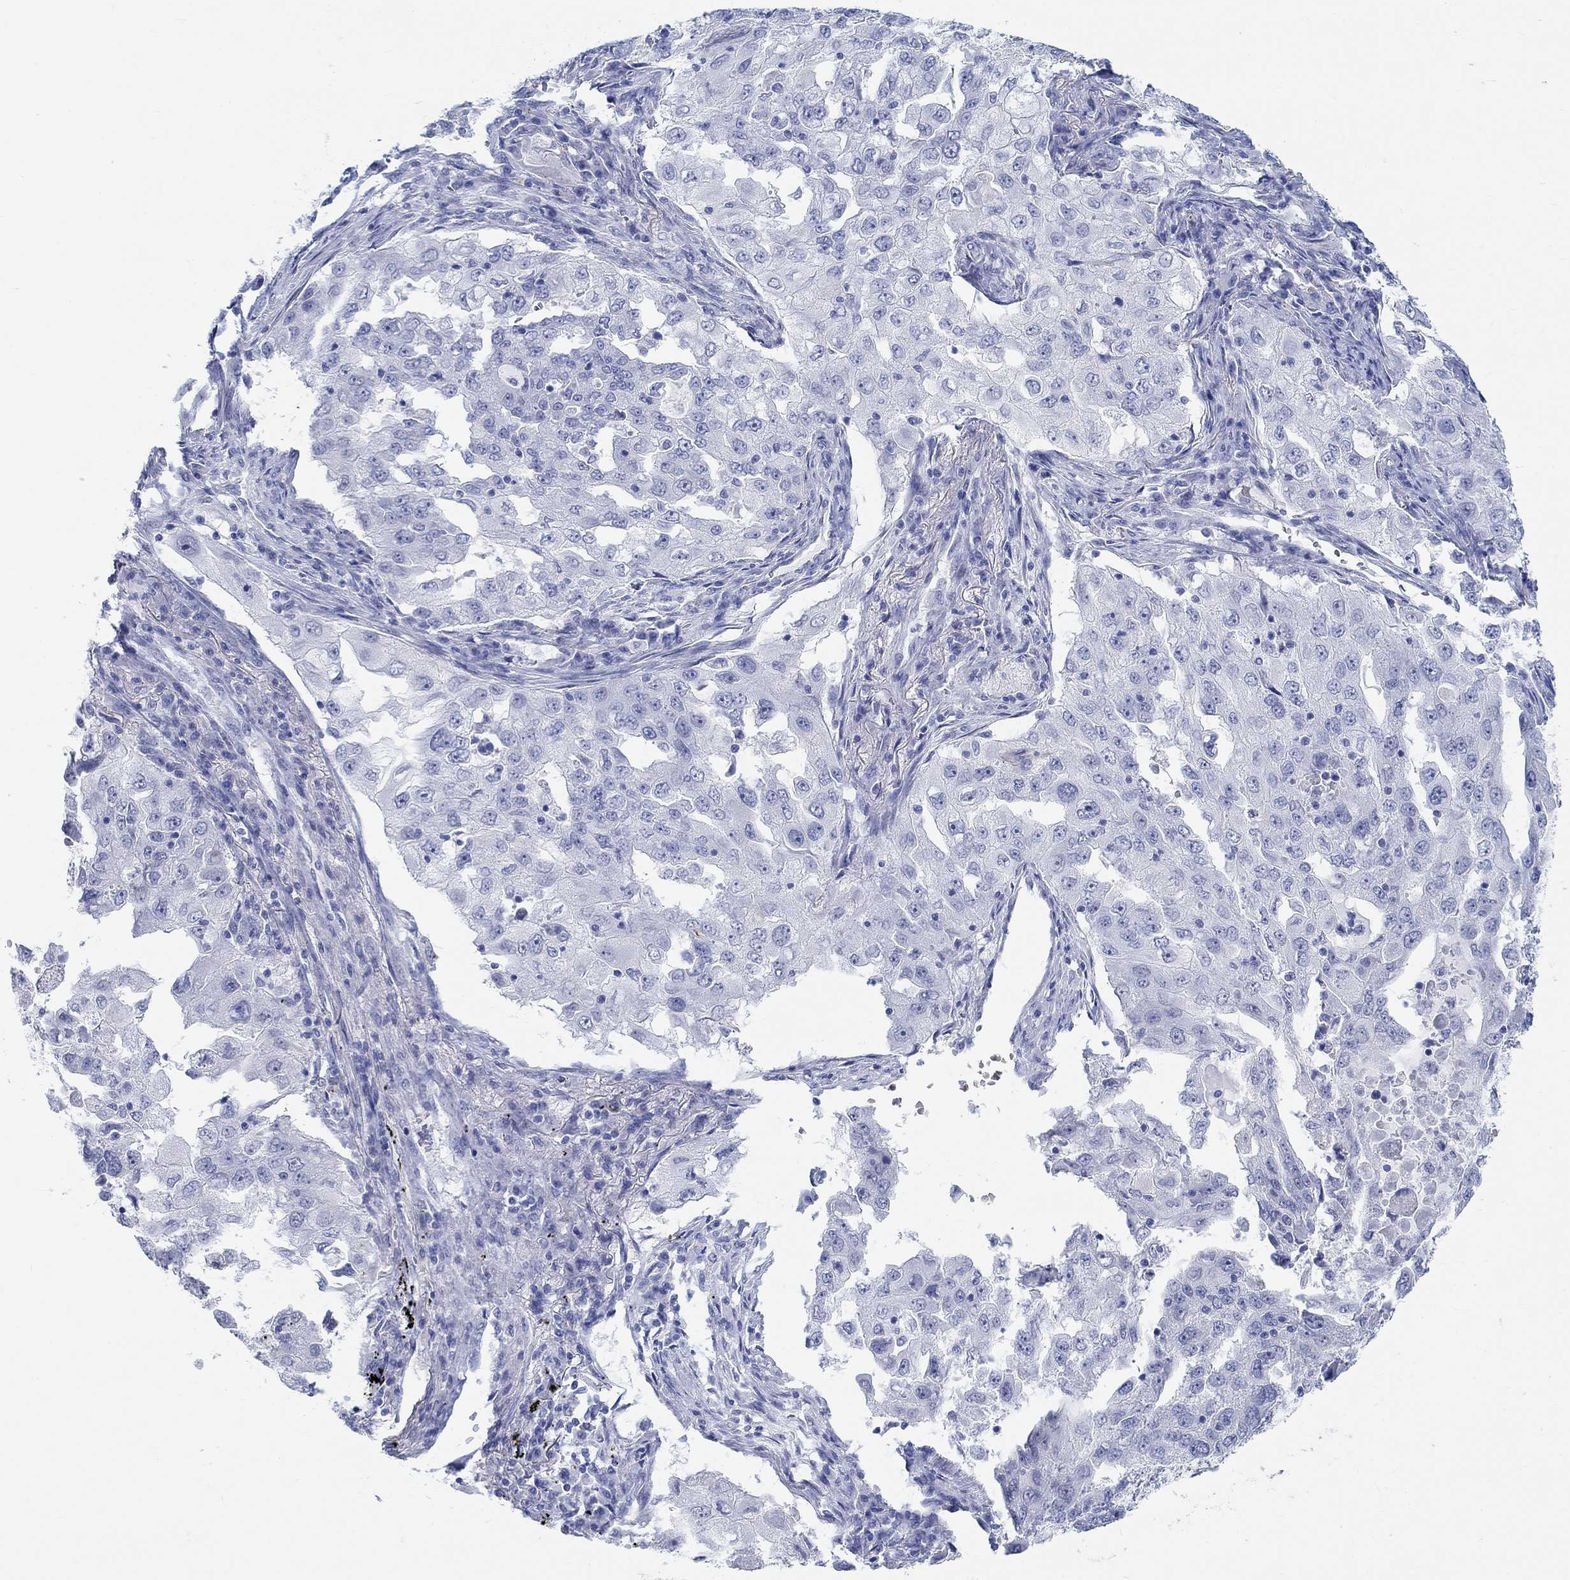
{"staining": {"intensity": "negative", "quantity": "none", "location": "none"}, "tissue": "lung cancer", "cell_type": "Tumor cells", "image_type": "cancer", "snomed": [{"axis": "morphology", "description": "Adenocarcinoma, NOS"}, {"axis": "topography", "description": "Lung"}], "caption": "Lung adenocarcinoma was stained to show a protein in brown. There is no significant staining in tumor cells.", "gene": "GRIA3", "patient": {"sex": "female", "age": 61}}